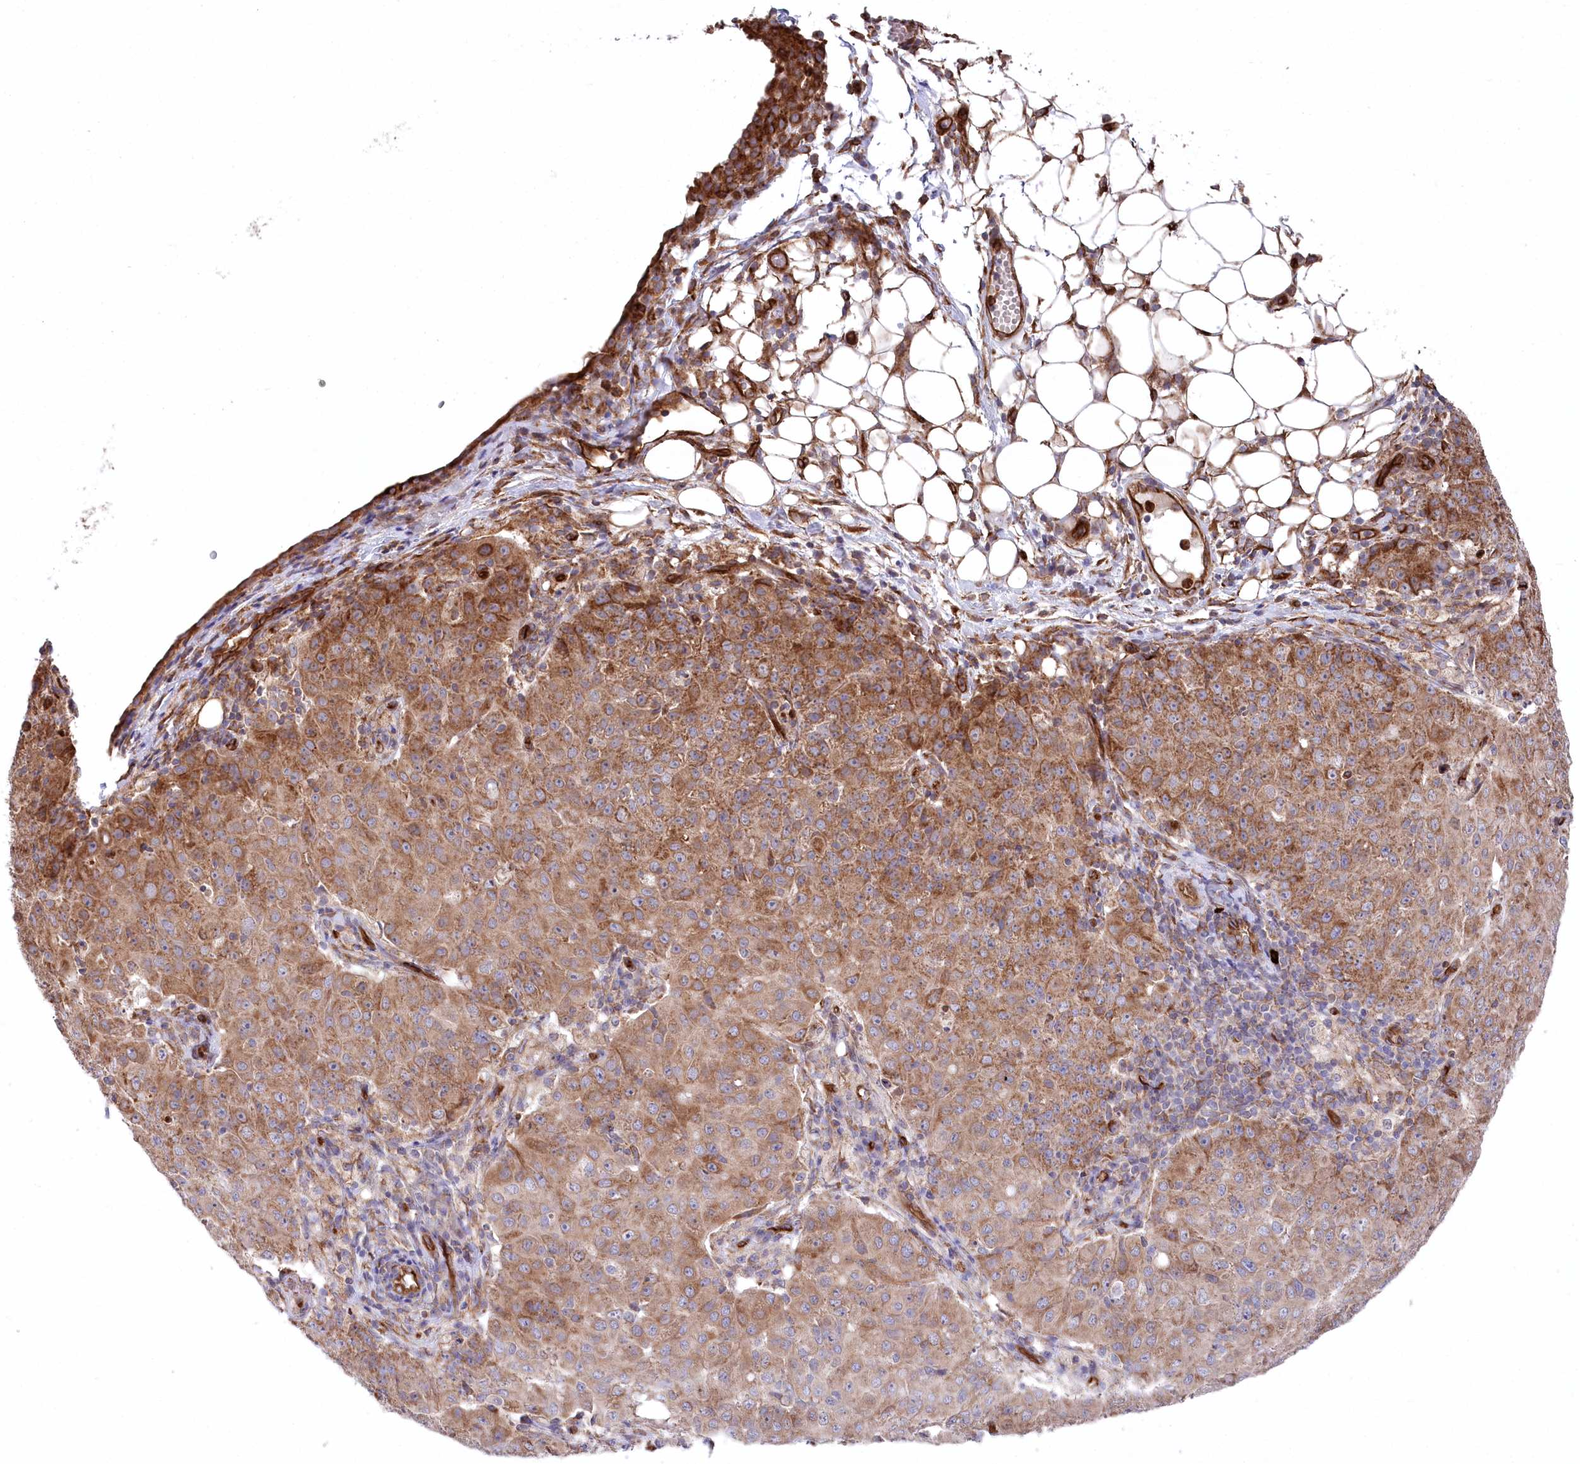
{"staining": {"intensity": "moderate", "quantity": ">75%", "location": "cytoplasmic/membranous"}, "tissue": "ovarian cancer", "cell_type": "Tumor cells", "image_type": "cancer", "snomed": [{"axis": "morphology", "description": "Carcinoma, endometroid"}, {"axis": "topography", "description": "Ovary"}], "caption": "A brown stain labels moderate cytoplasmic/membranous expression of a protein in ovarian cancer tumor cells. (brown staining indicates protein expression, while blue staining denotes nuclei).", "gene": "MTPAP", "patient": {"sex": "female", "age": 42}}